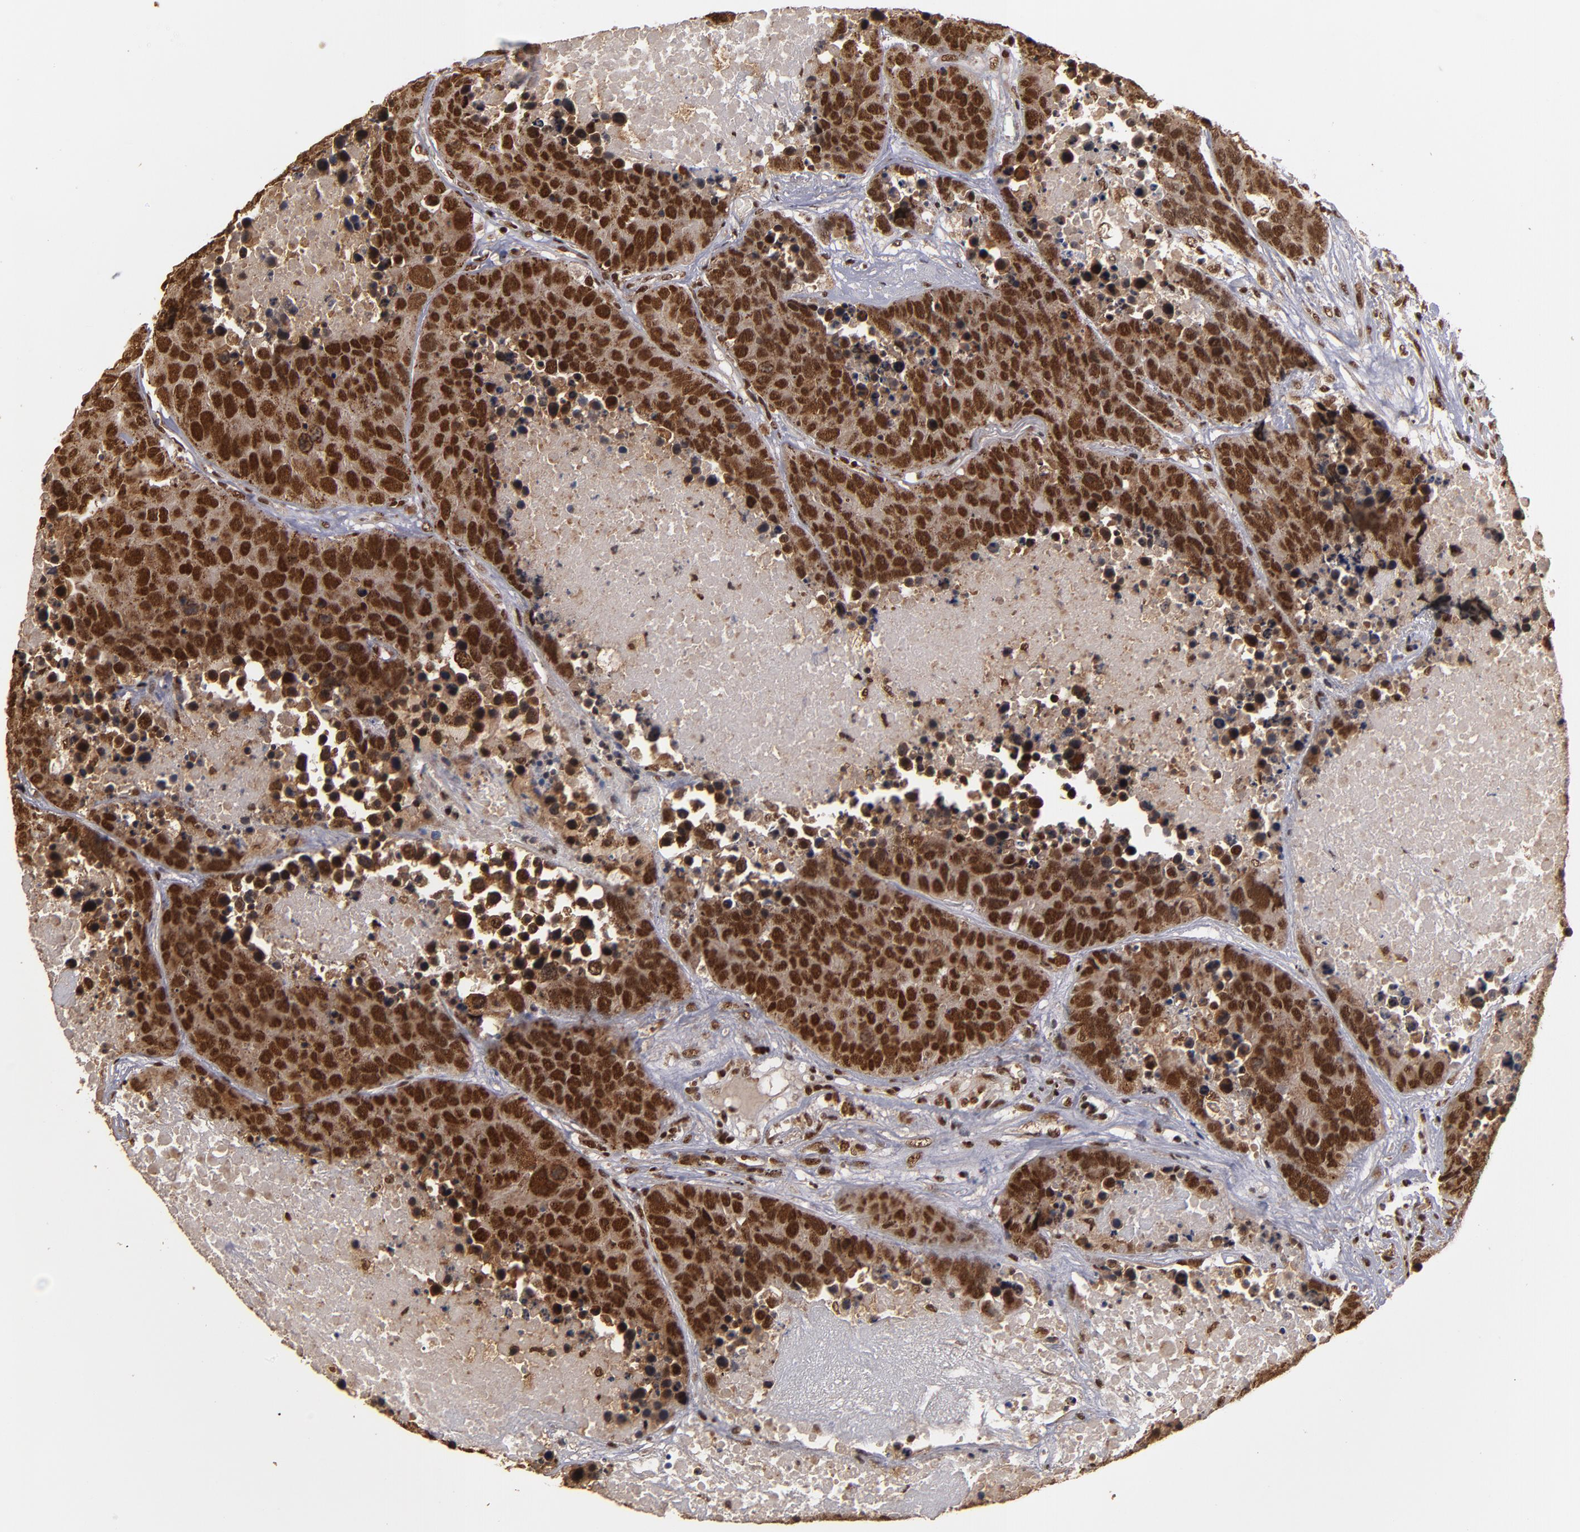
{"staining": {"intensity": "strong", "quantity": ">75%", "location": "cytoplasmic/membranous,nuclear"}, "tissue": "carcinoid", "cell_type": "Tumor cells", "image_type": "cancer", "snomed": [{"axis": "morphology", "description": "Carcinoid, malignant, NOS"}, {"axis": "topography", "description": "Lung"}], "caption": "Brown immunohistochemical staining in human carcinoid (malignant) demonstrates strong cytoplasmic/membranous and nuclear staining in approximately >75% of tumor cells. The staining was performed using DAB, with brown indicating positive protein expression. Nuclei are stained blue with hematoxylin.", "gene": "SNW1", "patient": {"sex": "male", "age": 60}}